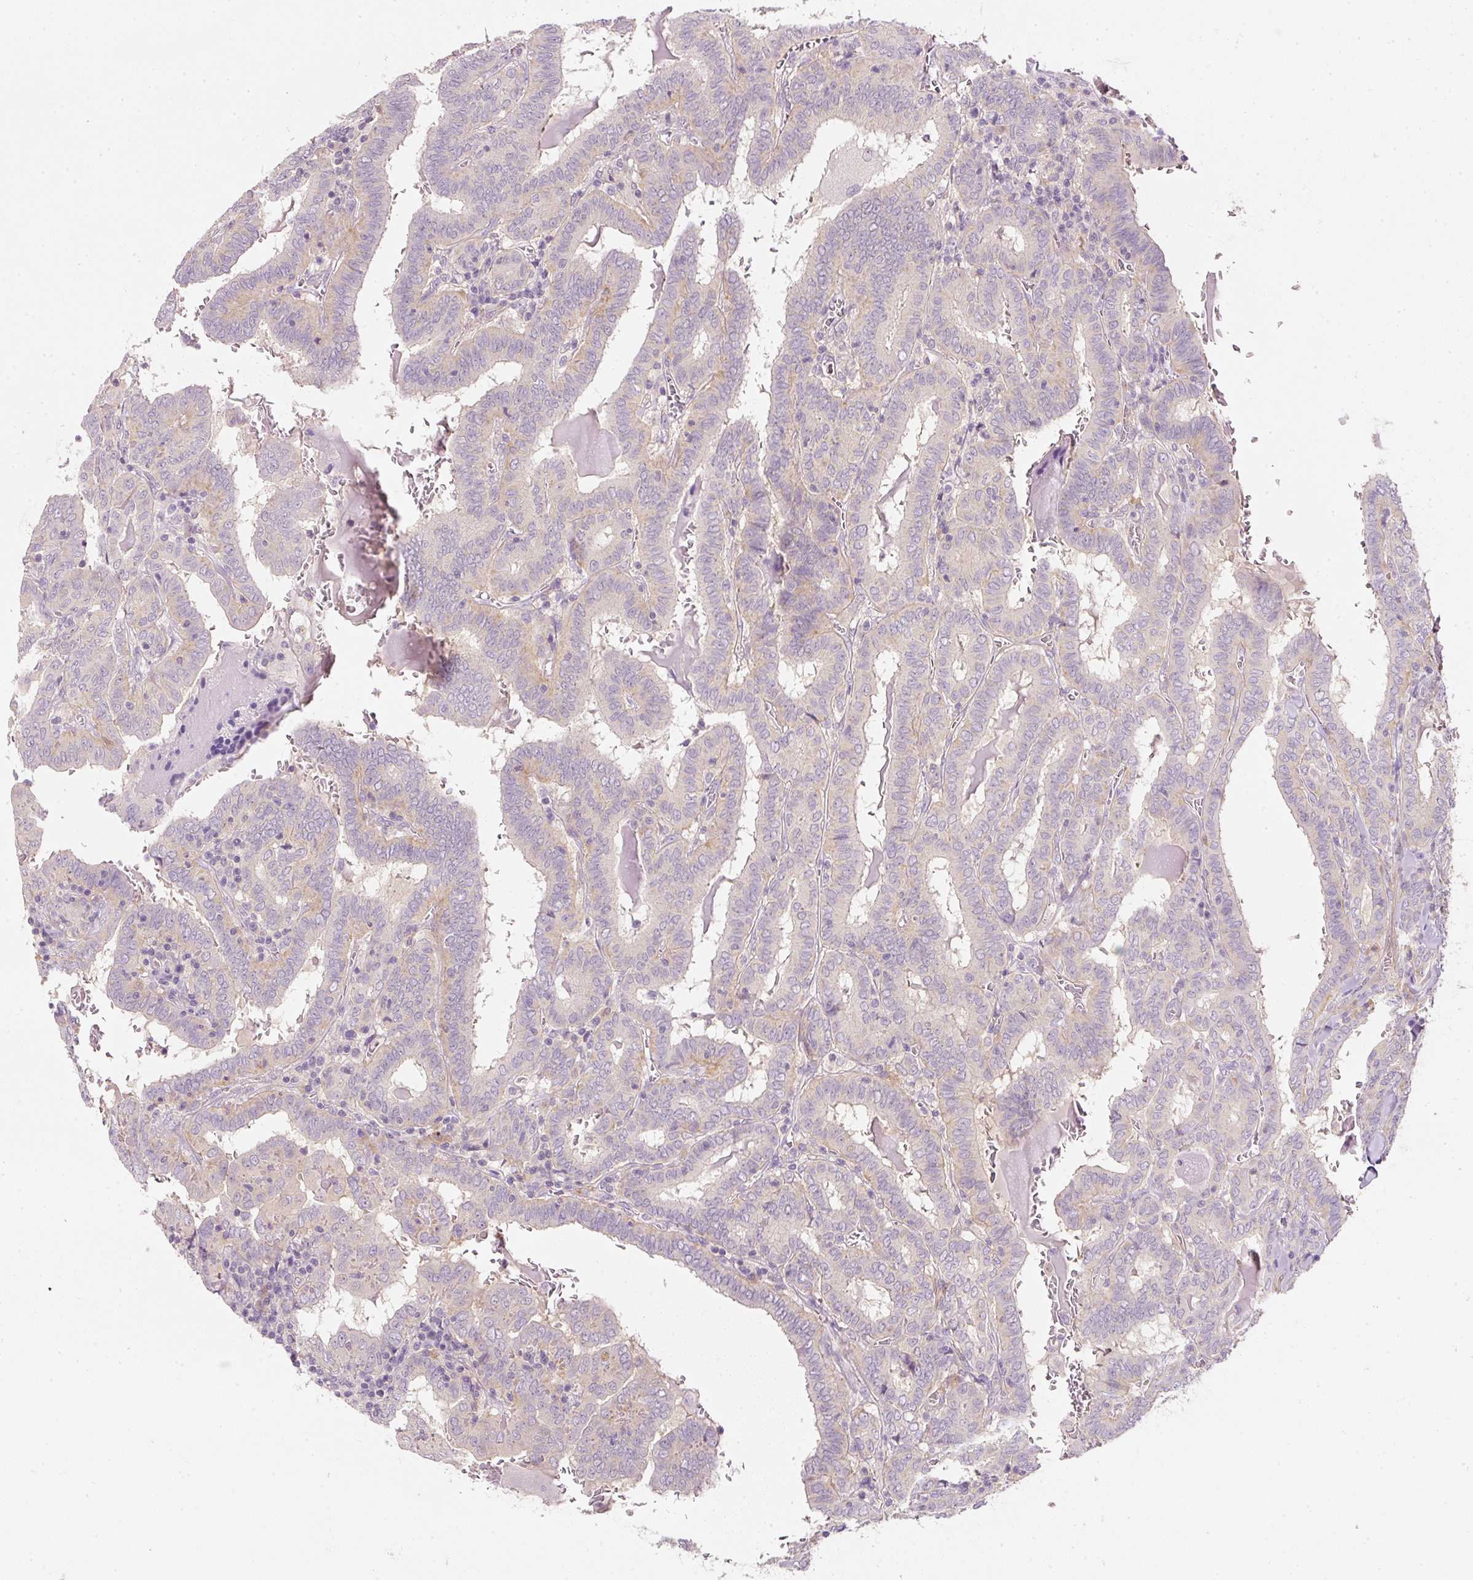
{"staining": {"intensity": "weak", "quantity": "<25%", "location": "cytoplasmic/membranous"}, "tissue": "thyroid cancer", "cell_type": "Tumor cells", "image_type": "cancer", "snomed": [{"axis": "morphology", "description": "Papillary adenocarcinoma, NOS"}, {"axis": "topography", "description": "Thyroid gland"}], "caption": "Tumor cells show no significant staining in thyroid cancer.", "gene": "RNF167", "patient": {"sex": "female", "age": 72}}